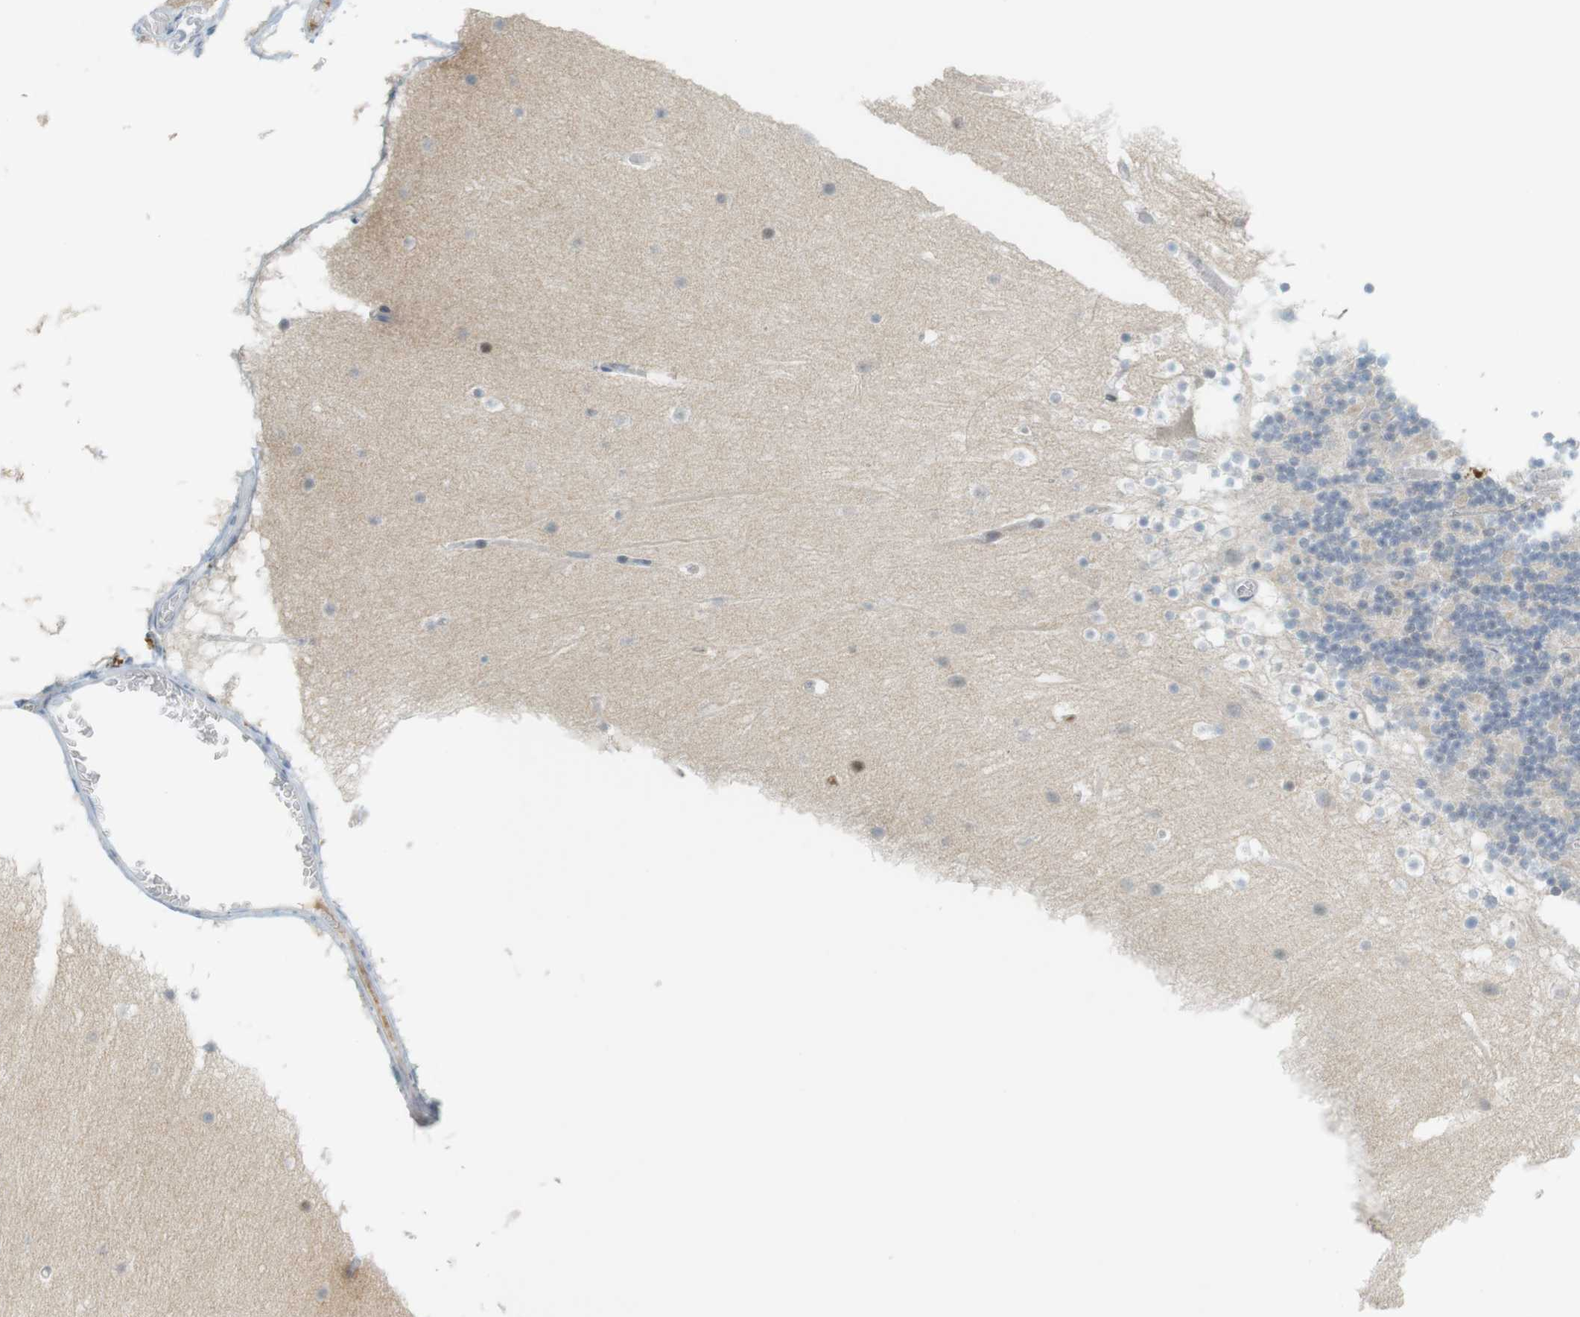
{"staining": {"intensity": "weak", "quantity": "<25%", "location": "nuclear"}, "tissue": "cerebellum", "cell_type": "Cells in granular layer", "image_type": "normal", "snomed": [{"axis": "morphology", "description": "Normal tissue, NOS"}, {"axis": "topography", "description": "Cerebellum"}], "caption": "This is a photomicrograph of immunohistochemistry staining of unremarkable cerebellum, which shows no expression in cells in granular layer.", "gene": "DMC1", "patient": {"sex": "male", "age": 45}}